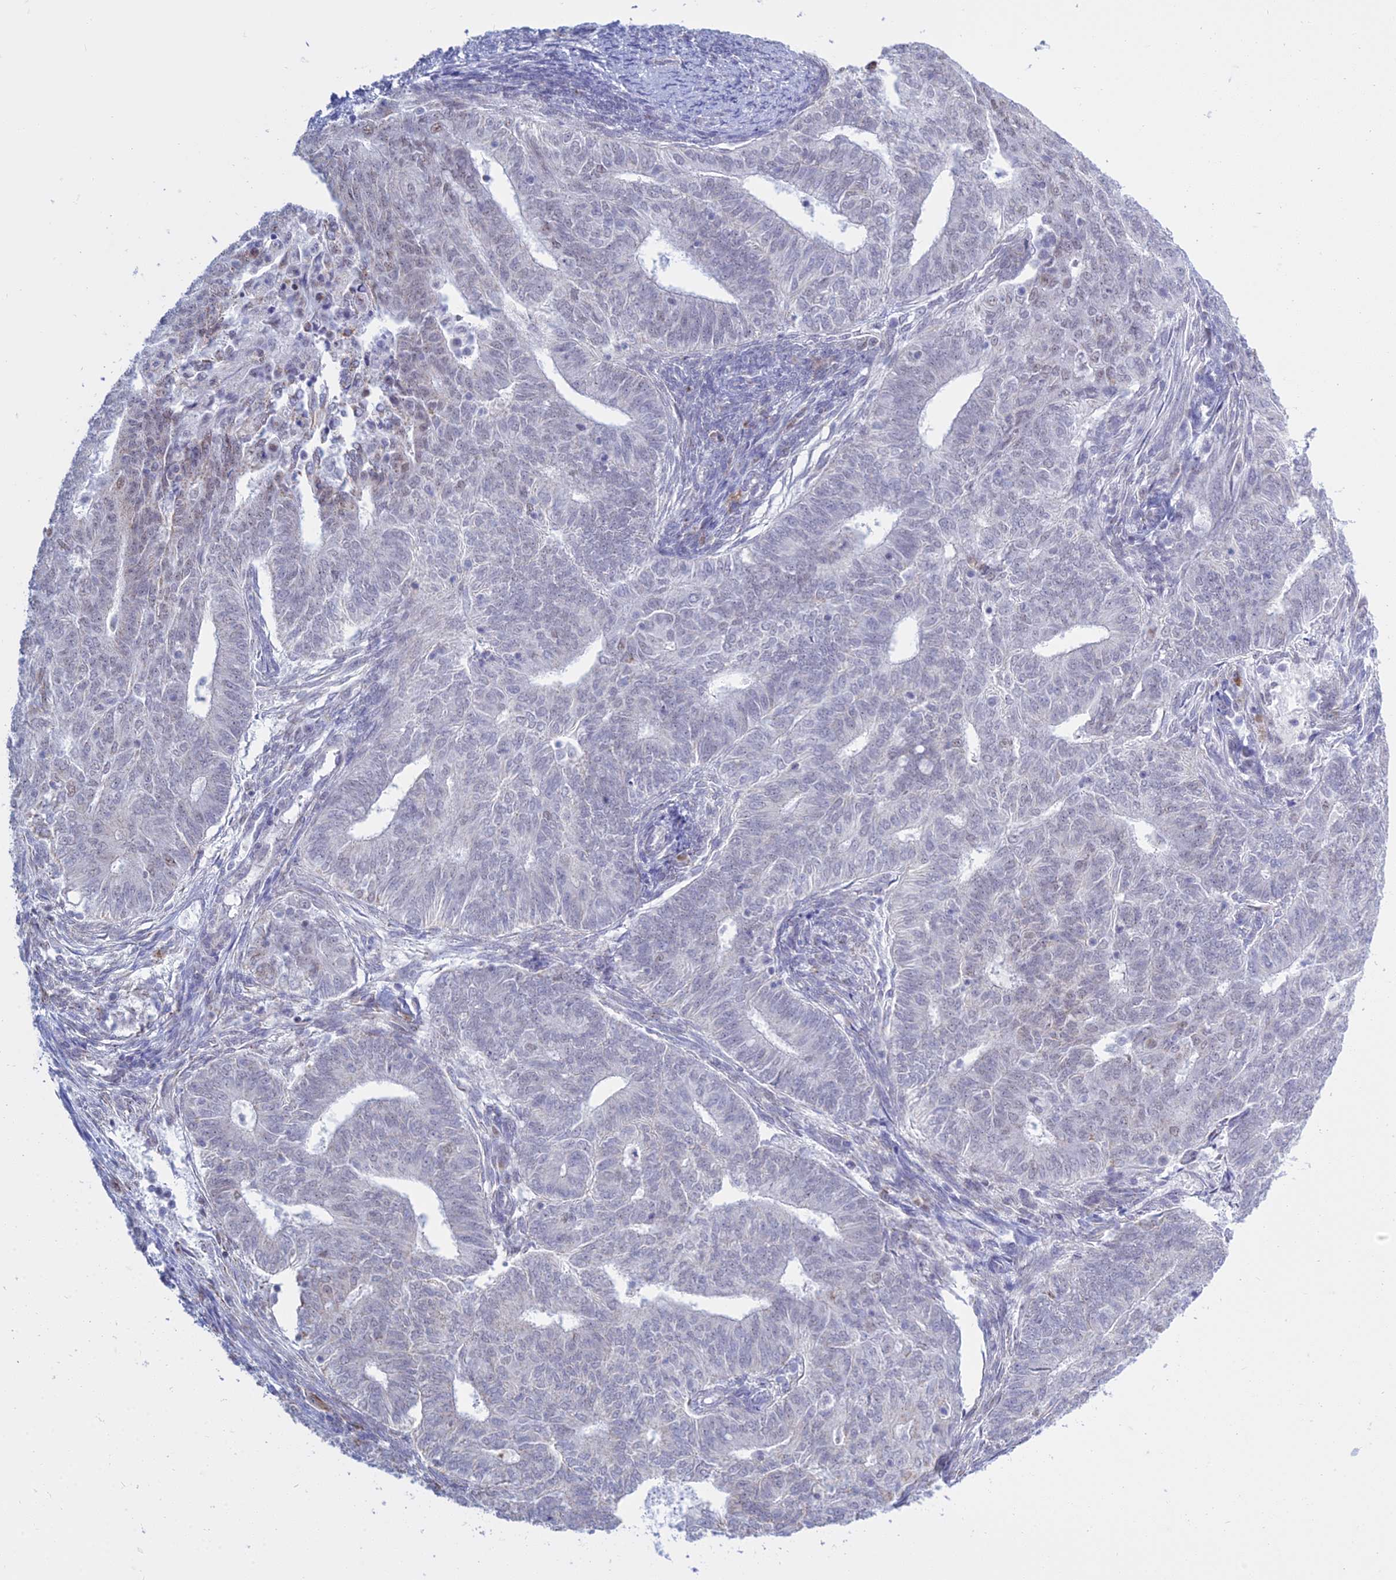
{"staining": {"intensity": "moderate", "quantity": "<25%", "location": "nuclear"}, "tissue": "endometrial cancer", "cell_type": "Tumor cells", "image_type": "cancer", "snomed": [{"axis": "morphology", "description": "Adenocarcinoma, NOS"}, {"axis": "topography", "description": "Endometrium"}], "caption": "Endometrial adenocarcinoma stained with DAB immunohistochemistry (IHC) displays low levels of moderate nuclear expression in about <25% of tumor cells. Immunohistochemistry stains the protein in brown and the nuclei are stained blue.", "gene": "KLF14", "patient": {"sex": "female", "age": 62}}